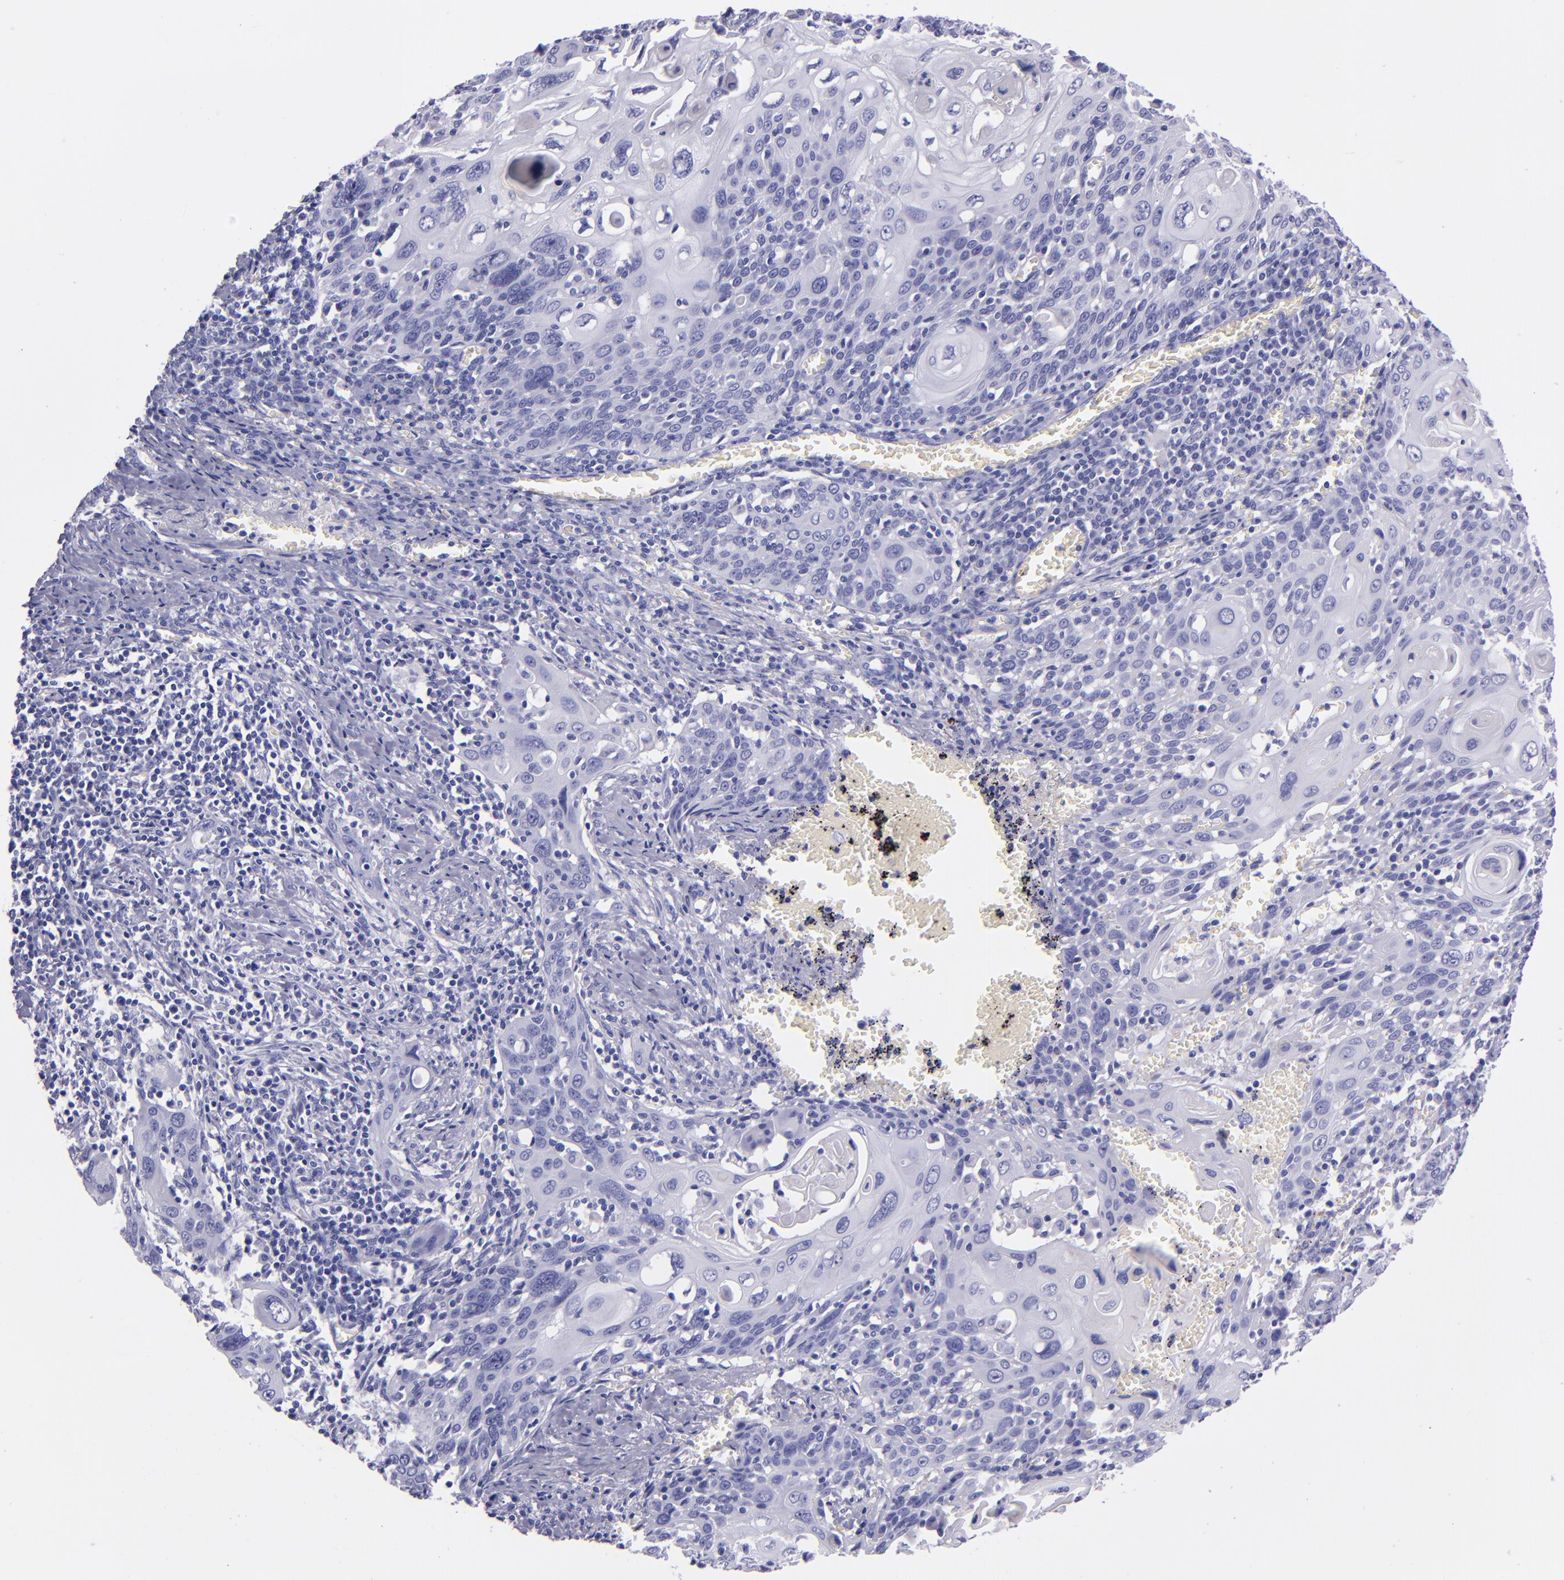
{"staining": {"intensity": "negative", "quantity": "none", "location": "none"}, "tissue": "cervical cancer", "cell_type": "Tumor cells", "image_type": "cancer", "snomed": [{"axis": "morphology", "description": "Squamous cell carcinoma, NOS"}, {"axis": "topography", "description": "Cervix"}], "caption": "Tumor cells show no significant positivity in cervical cancer.", "gene": "SFTPA2", "patient": {"sex": "female", "age": 54}}